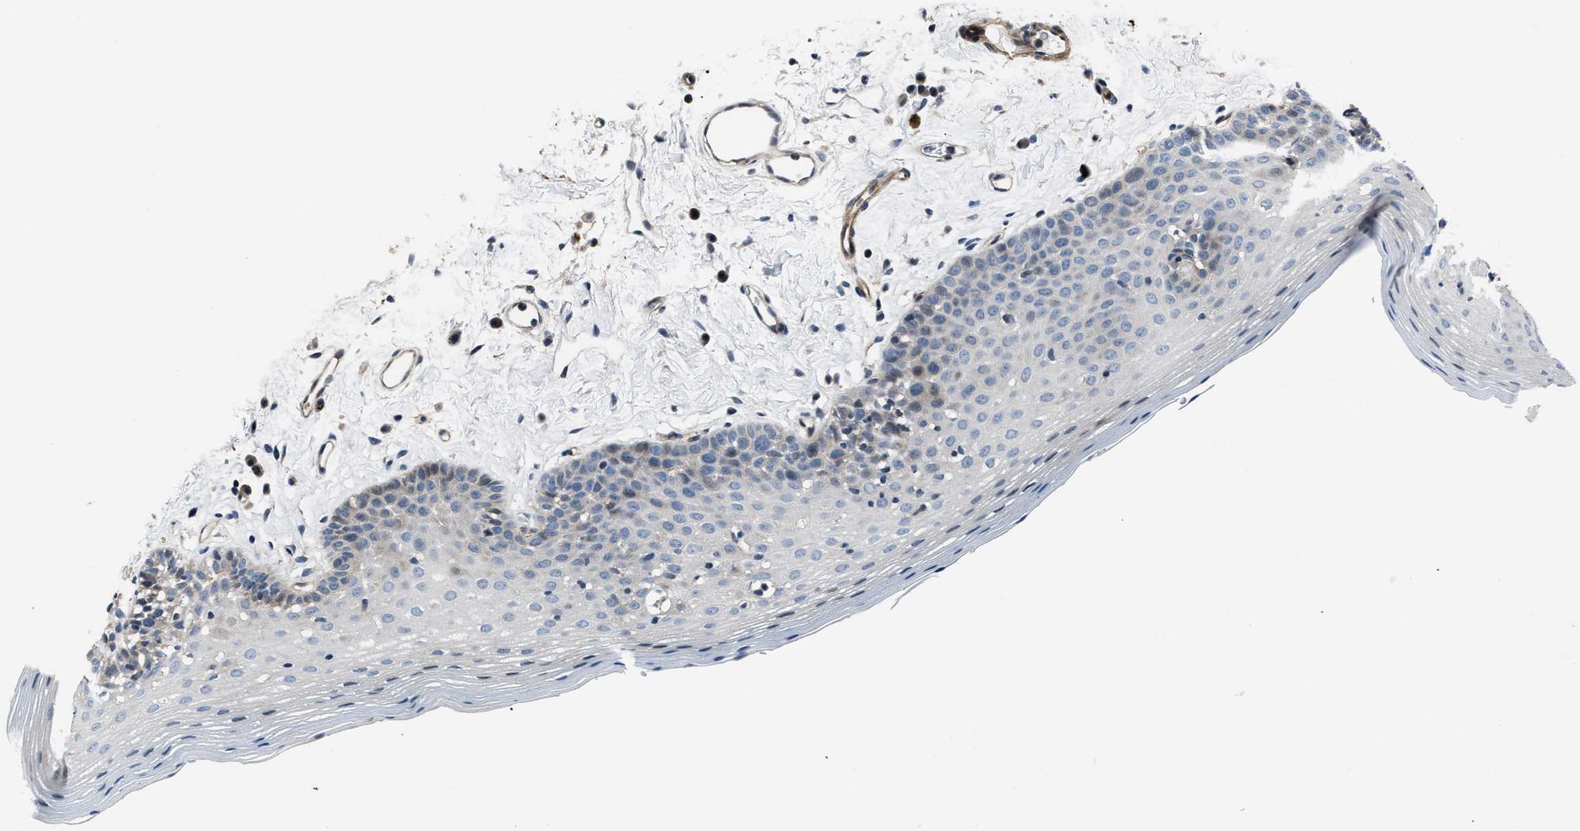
{"staining": {"intensity": "negative", "quantity": "none", "location": "none"}, "tissue": "oral mucosa", "cell_type": "Squamous epithelial cells", "image_type": "normal", "snomed": [{"axis": "morphology", "description": "Normal tissue, NOS"}, {"axis": "topography", "description": "Oral tissue"}], "caption": "Squamous epithelial cells are negative for brown protein staining in normal oral mucosa. Brightfield microscopy of immunohistochemistry (IHC) stained with DAB (3,3'-diaminobenzidine) (brown) and hematoxylin (blue), captured at high magnification.", "gene": "MPDZ", "patient": {"sex": "male", "age": 66}}